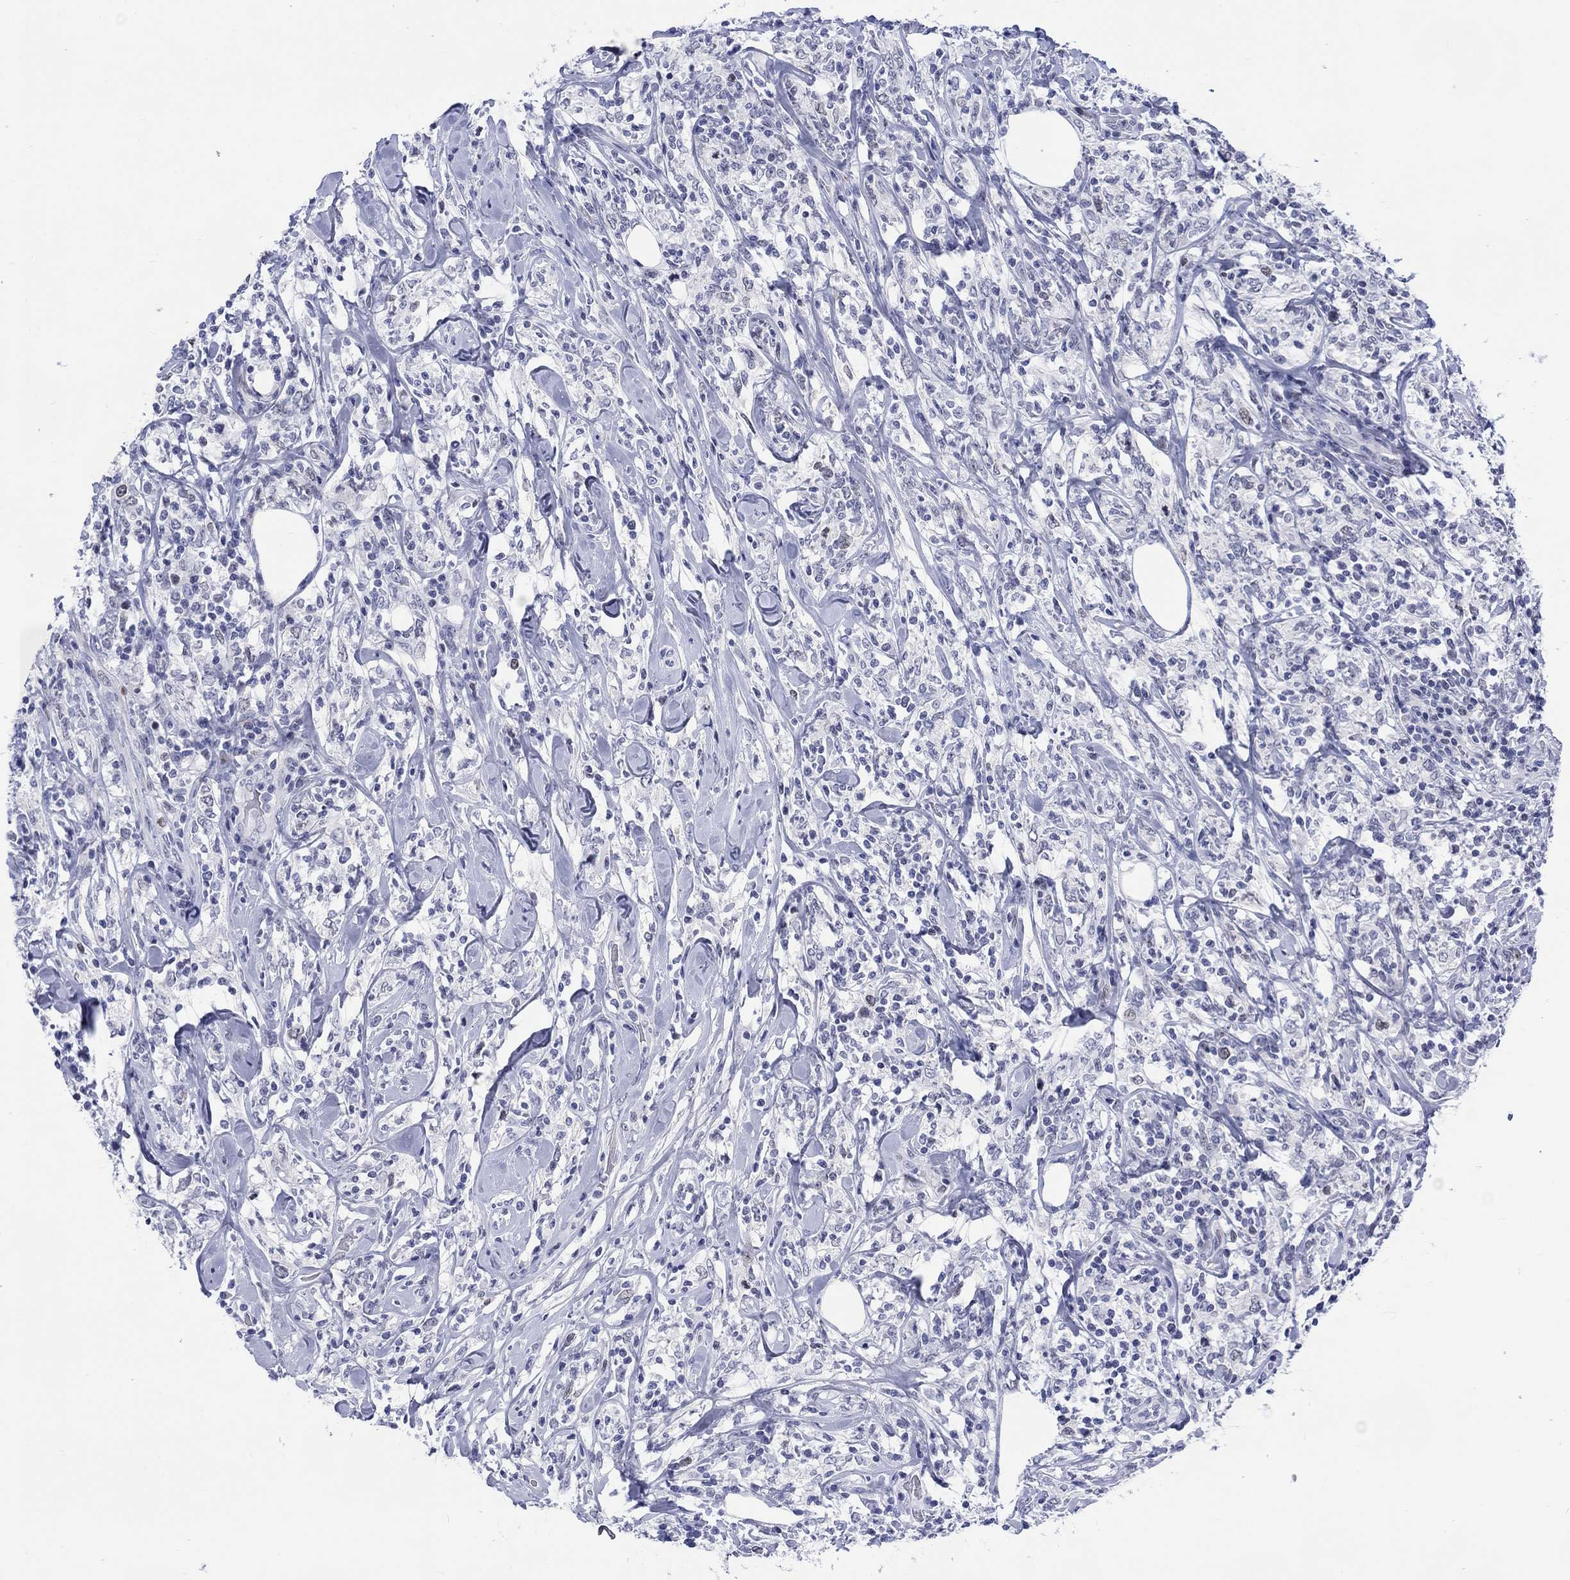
{"staining": {"intensity": "negative", "quantity": "none", "location": "none"}, "tissue": "lymphoma", "cell_type": "Tumor cells", "image_type": "cancer", "snomed": [{"axis": "morphology", "description": "Malignant lymphoma, non-Hodgkin's type, High grade"}, {"axis": "topography", "description": "Lymph node"}], "caption": "High power microscopy histopathology image of an immunohistochemistry (IHC) micrograph of lymphoma, revealing no significant staining in tumor cells.", "gene": "CDCA2", "patient": {"sex": "female", "age": 84}}